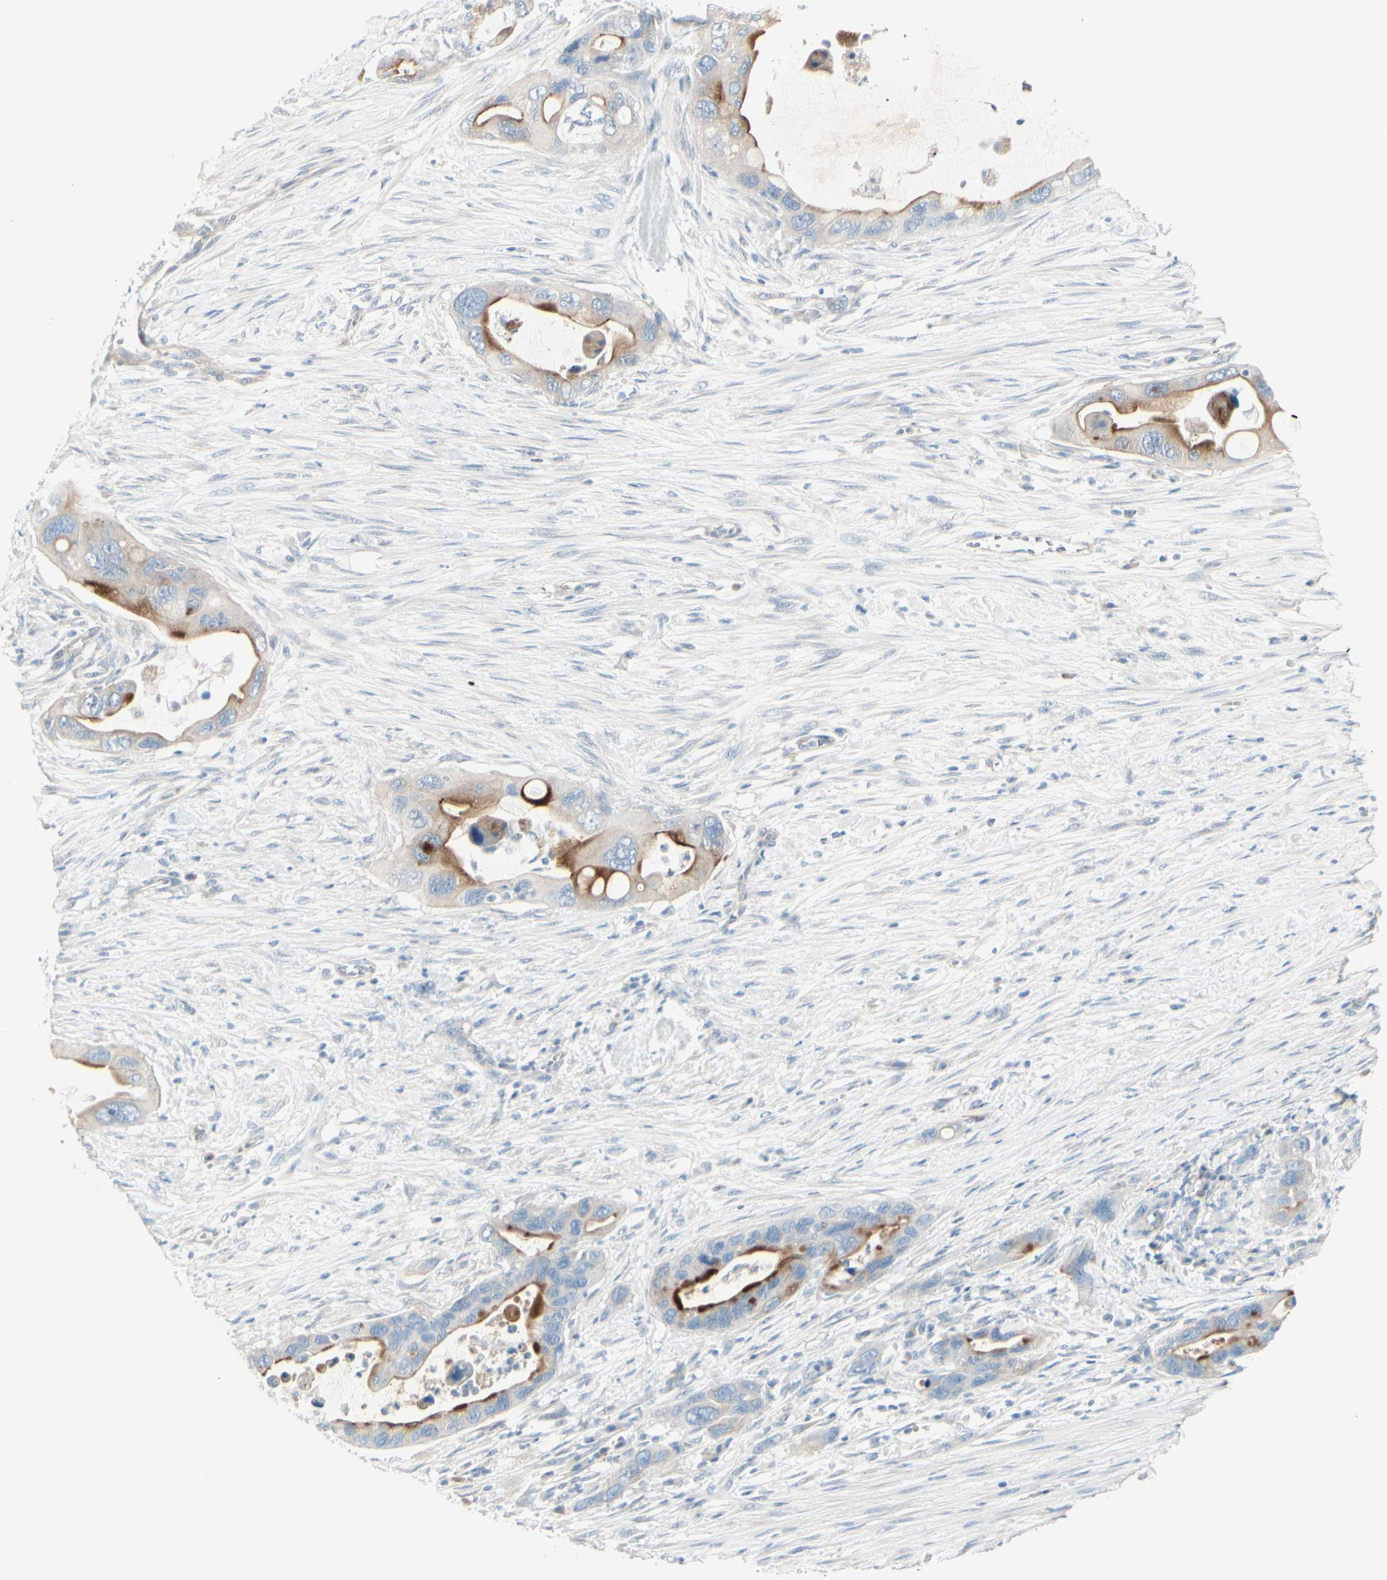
{"staining": {"intensity": "moderate", "quantity": "25%-75%", "location": "cytoplasmic/membranous"}, "tissue": "pancreatic cancer", "cell_type": "Tumor cells", "image_type": "cancer", "snomed": [{"axis": "morphology", "description": "Adenocarcinoma, NOS"}, {"axis": "topography", "description": "Pancreas"}], "caption": "The histopathology image reveals staining of pancreatic adenocarcinoma, revealing moderate cytoplasmic/membranous protein positivity (brown color) within tumor cells.", "gene": "CDHR5", "patient": {"sex": "female", "age": 71}}